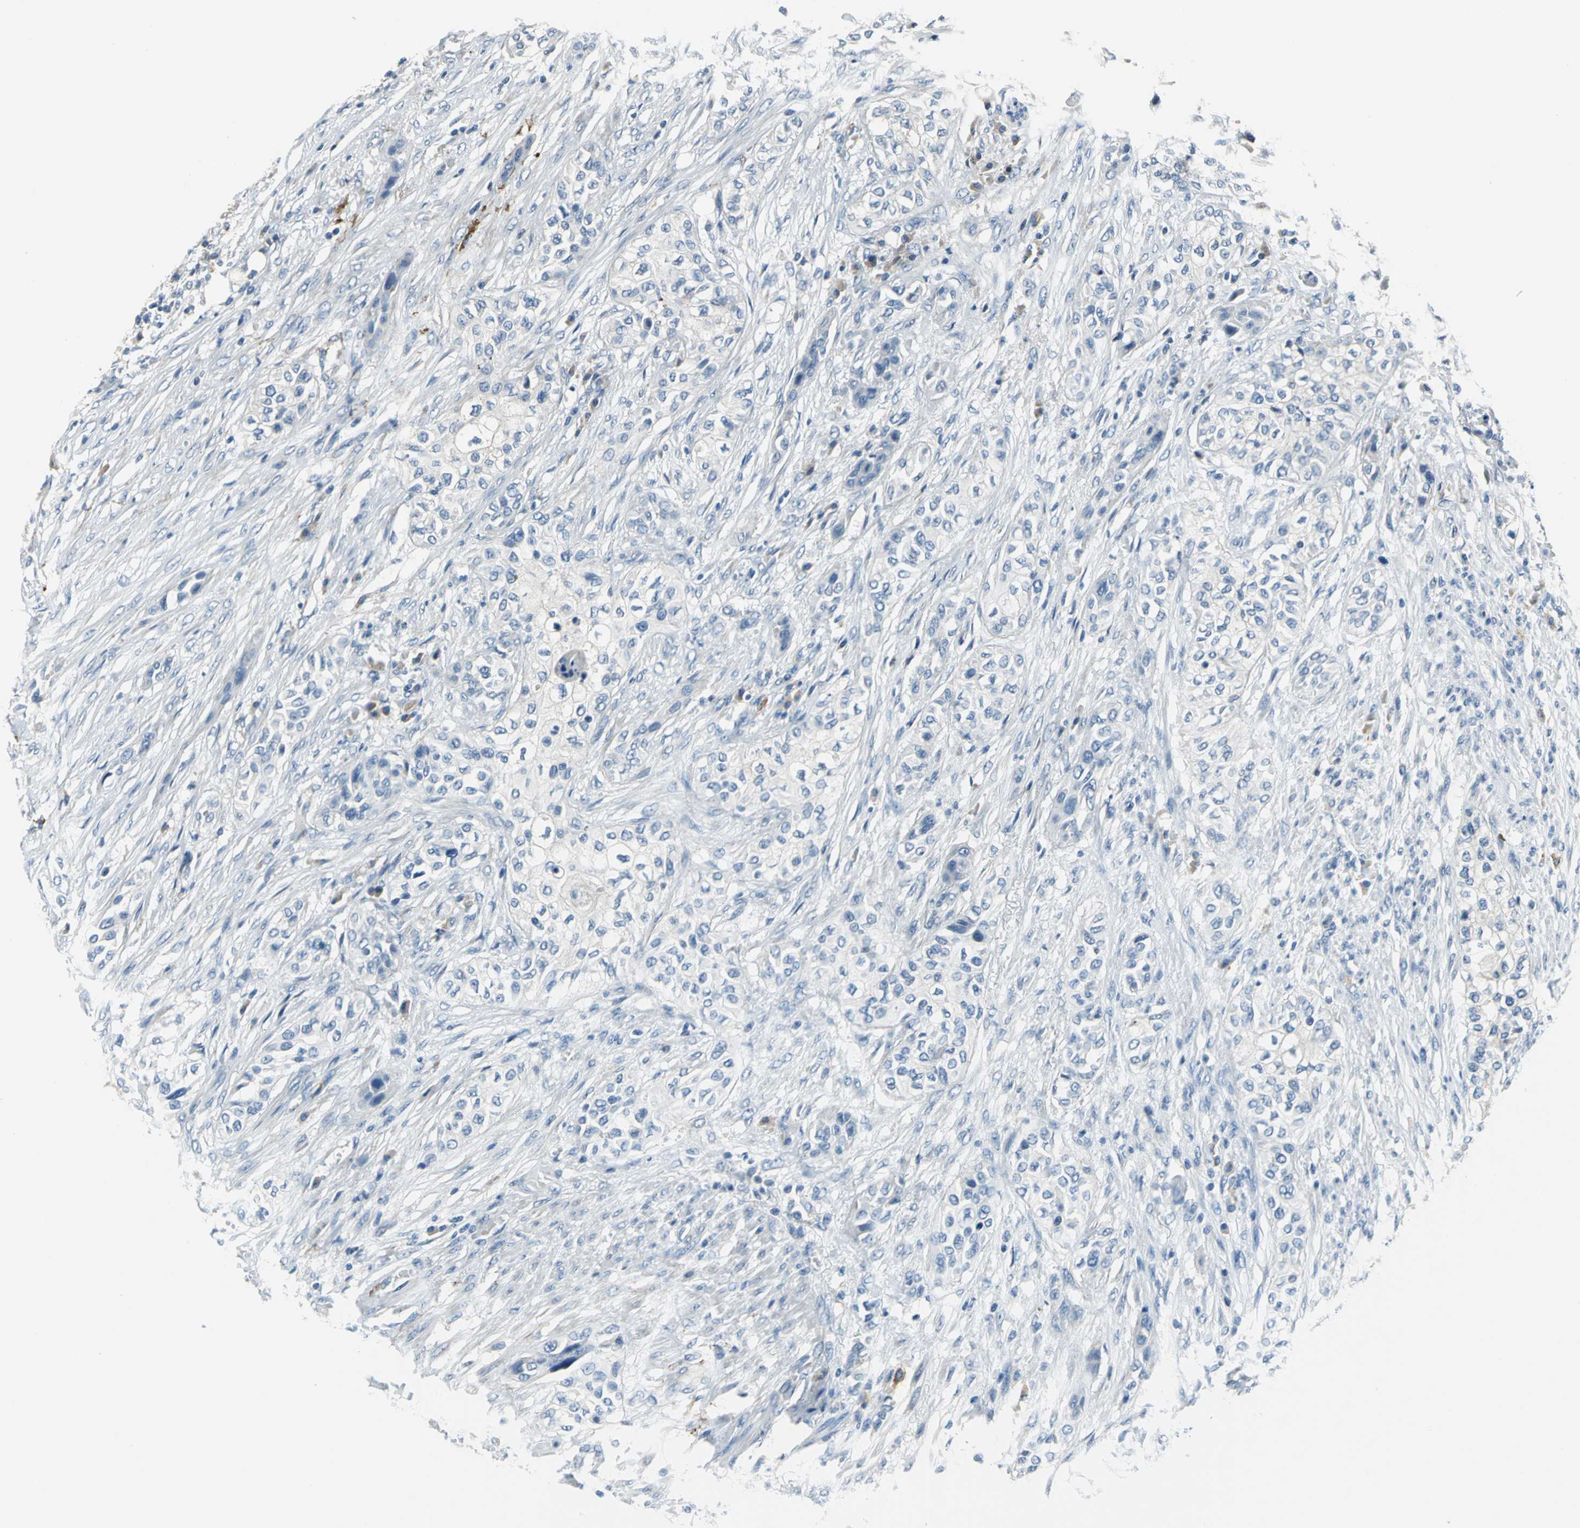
{"staining": {"intensity": "negative", "quantity": "none", "location": "none"}, "tissue": "urothelial cancer", "cell_type": "Tumor cells", "image_type": "cancer", "snomed": [{"axis": "morphology", "description": "Urothelial carcinoma, High grade"}, {"axis": "topography", "description": "Urinary bladder"}], "caption": "The image shows no significant expression in tumor cells of urothelial cancer. (DAB immunohistochemistry visualized using brightfield microscopy, high magnification).", "gene": "SLC16A7", "patient": {"sex": "male", "age": 74}}